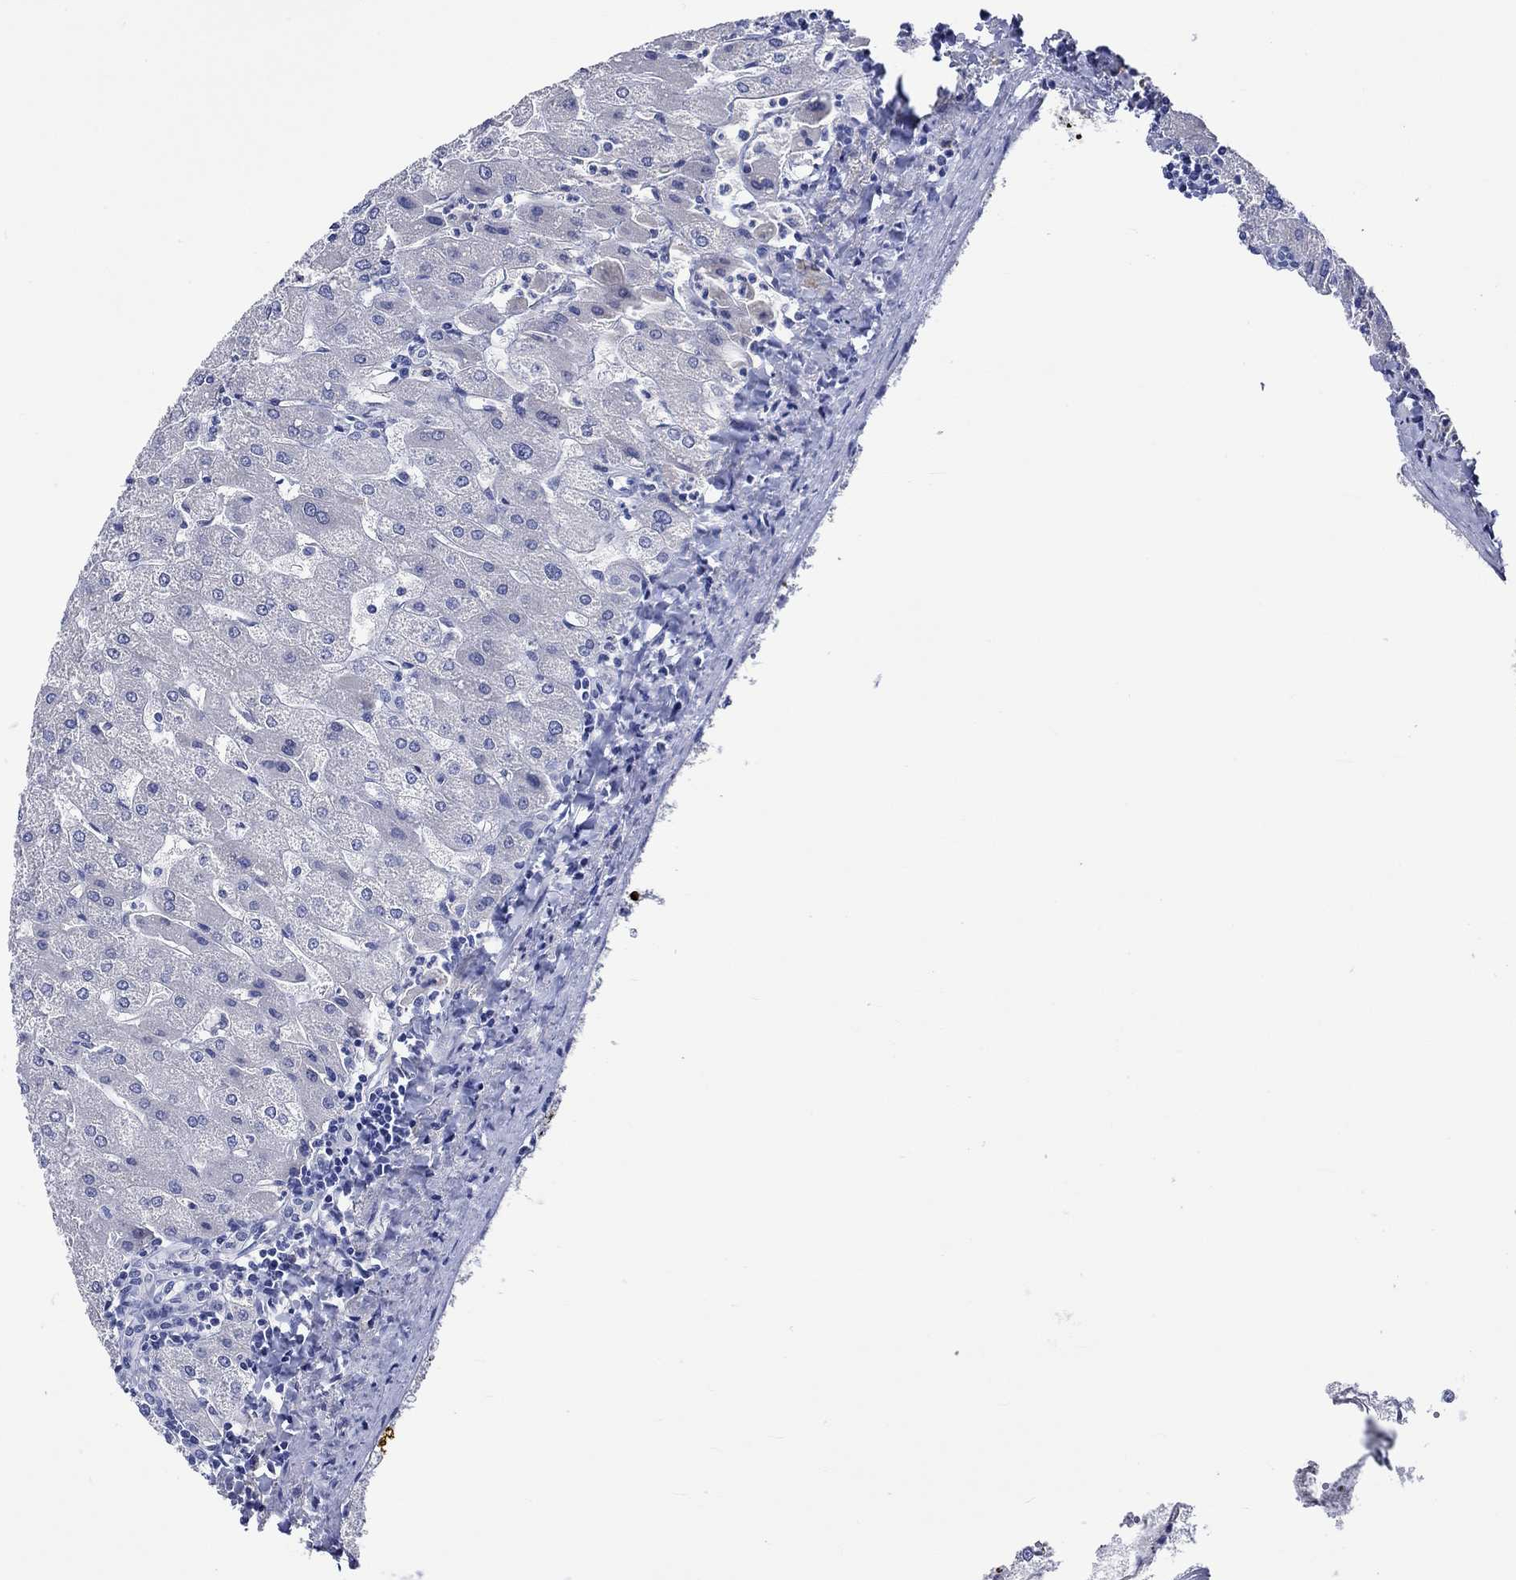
{"staining": {"intensity": "negative", "quantity": "none", "location": "none"}, "tissue": "liver", "cell_type": "Cholangiocytes", "image_type": "normal", "snomed": [{"axis": "morphology", "description": "Normal tissue, NOS"}, {"axis": "topography", "description": "Liver"}], "caption": "Immunohistochemical staining of benign human liver reveals no significant expression in cholangiocytes. (IHC, brightfield microscopy, high magnification).", "gene": "KLHL35", "patient": {"sex": "male", "age": 67}}